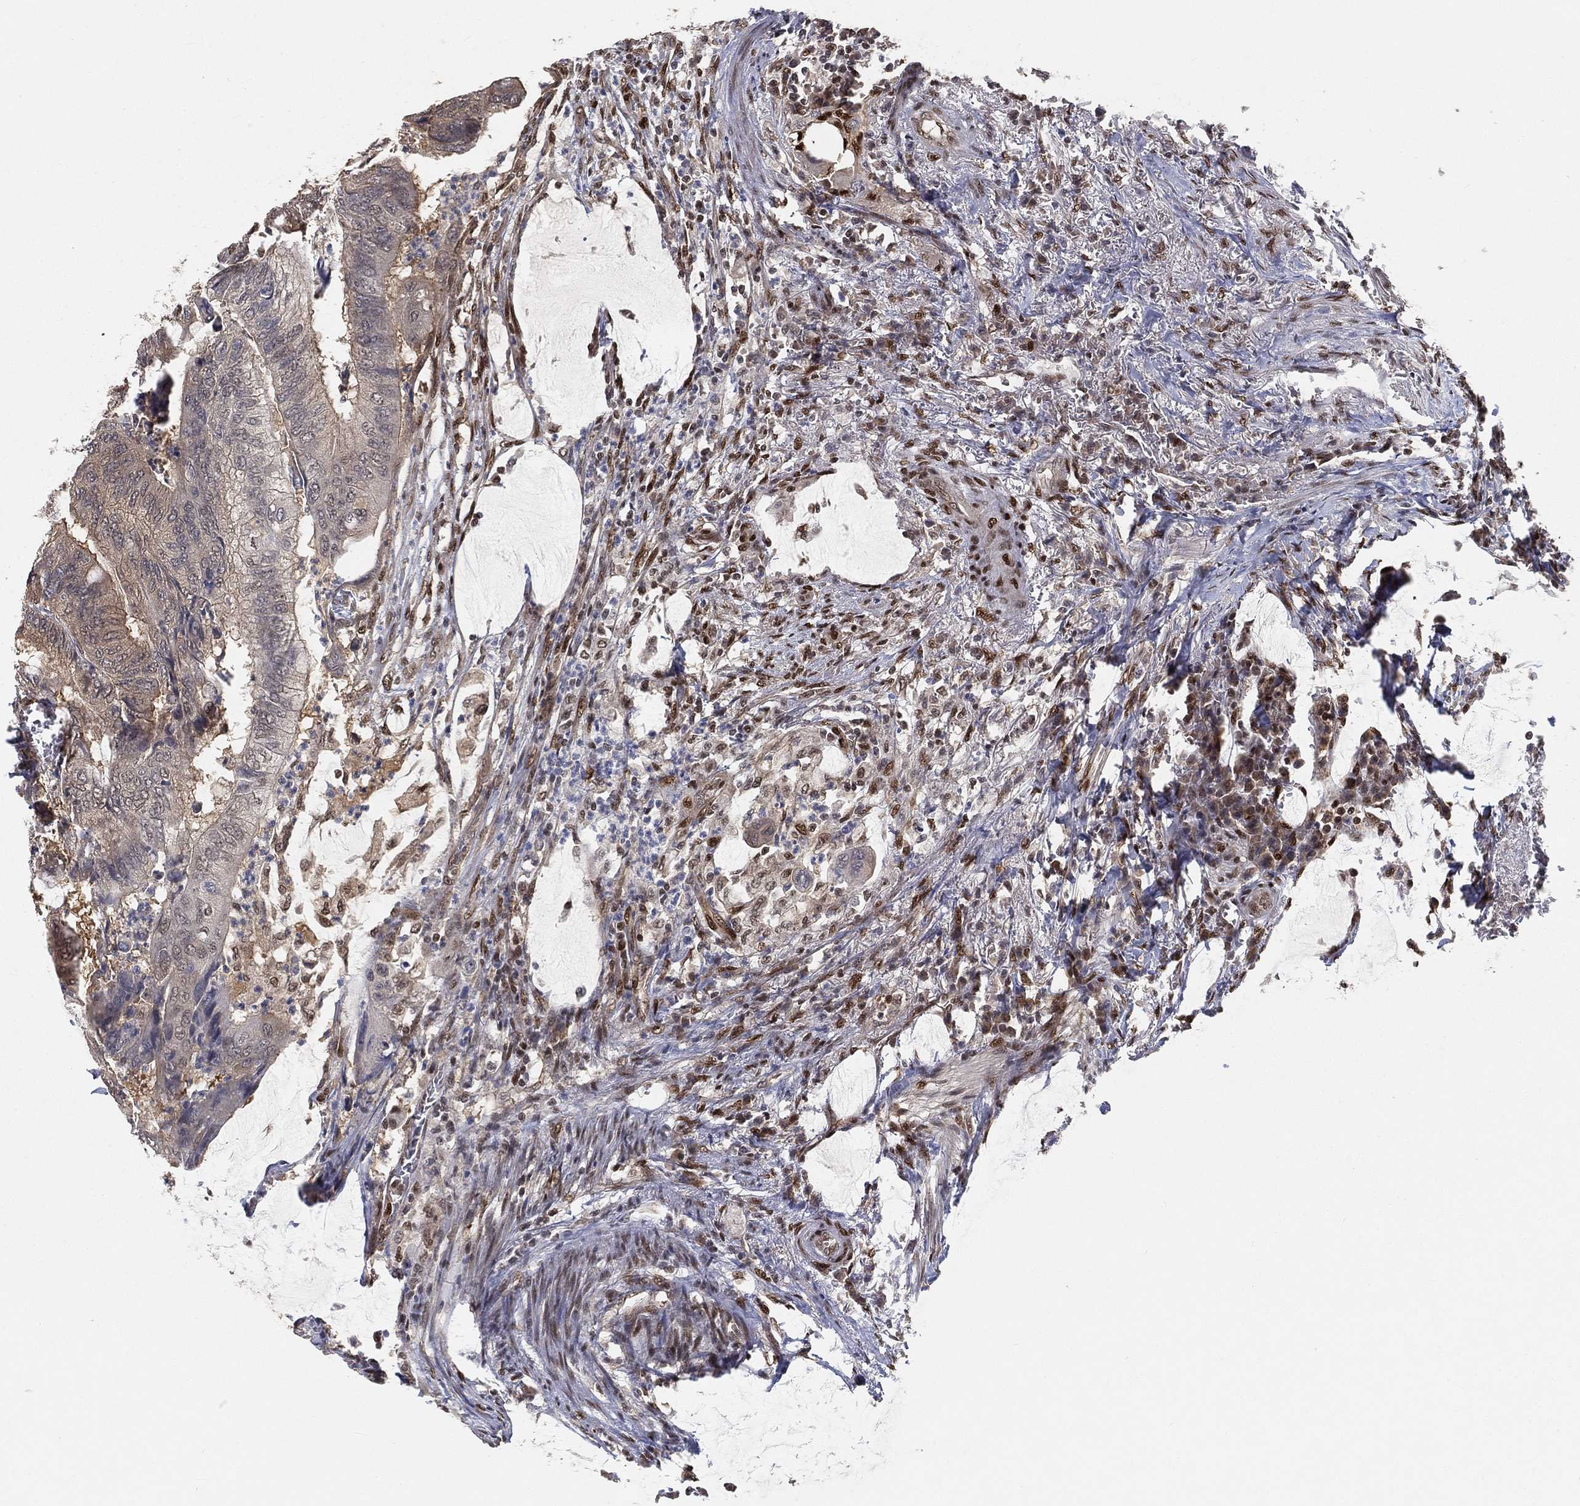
{"staining": {"intensity": "negative", "quantity": "none", "location": "none"}, "tissue": "colorectal cancer", "cell_type": "Tumor cells", "image_type": "cancer", "snomed": [{"axis": "morphology", "description": "Normal tissue, NOS"}, {"axis": "morphology", "description": "Adenocarcinoma, NOS"}, {"axis": "topography", "description": "Rectum"}, {"axis": "topography", "description": "Peripheral nerve tissue"}], "caption": "IHC micrograph of neoplastic tissue: colorectal cancer (adenocarcinoma) stained with DAB reveals no significant protein staining in tumor cells. The staining was performed using DAB to visualize the protein expression in brown, while the nuclei were stained in blue with hematoxylin (Magnification: 20x).", "gene": "CRTC3", "patient": {"sex": "male", "age": 92}}